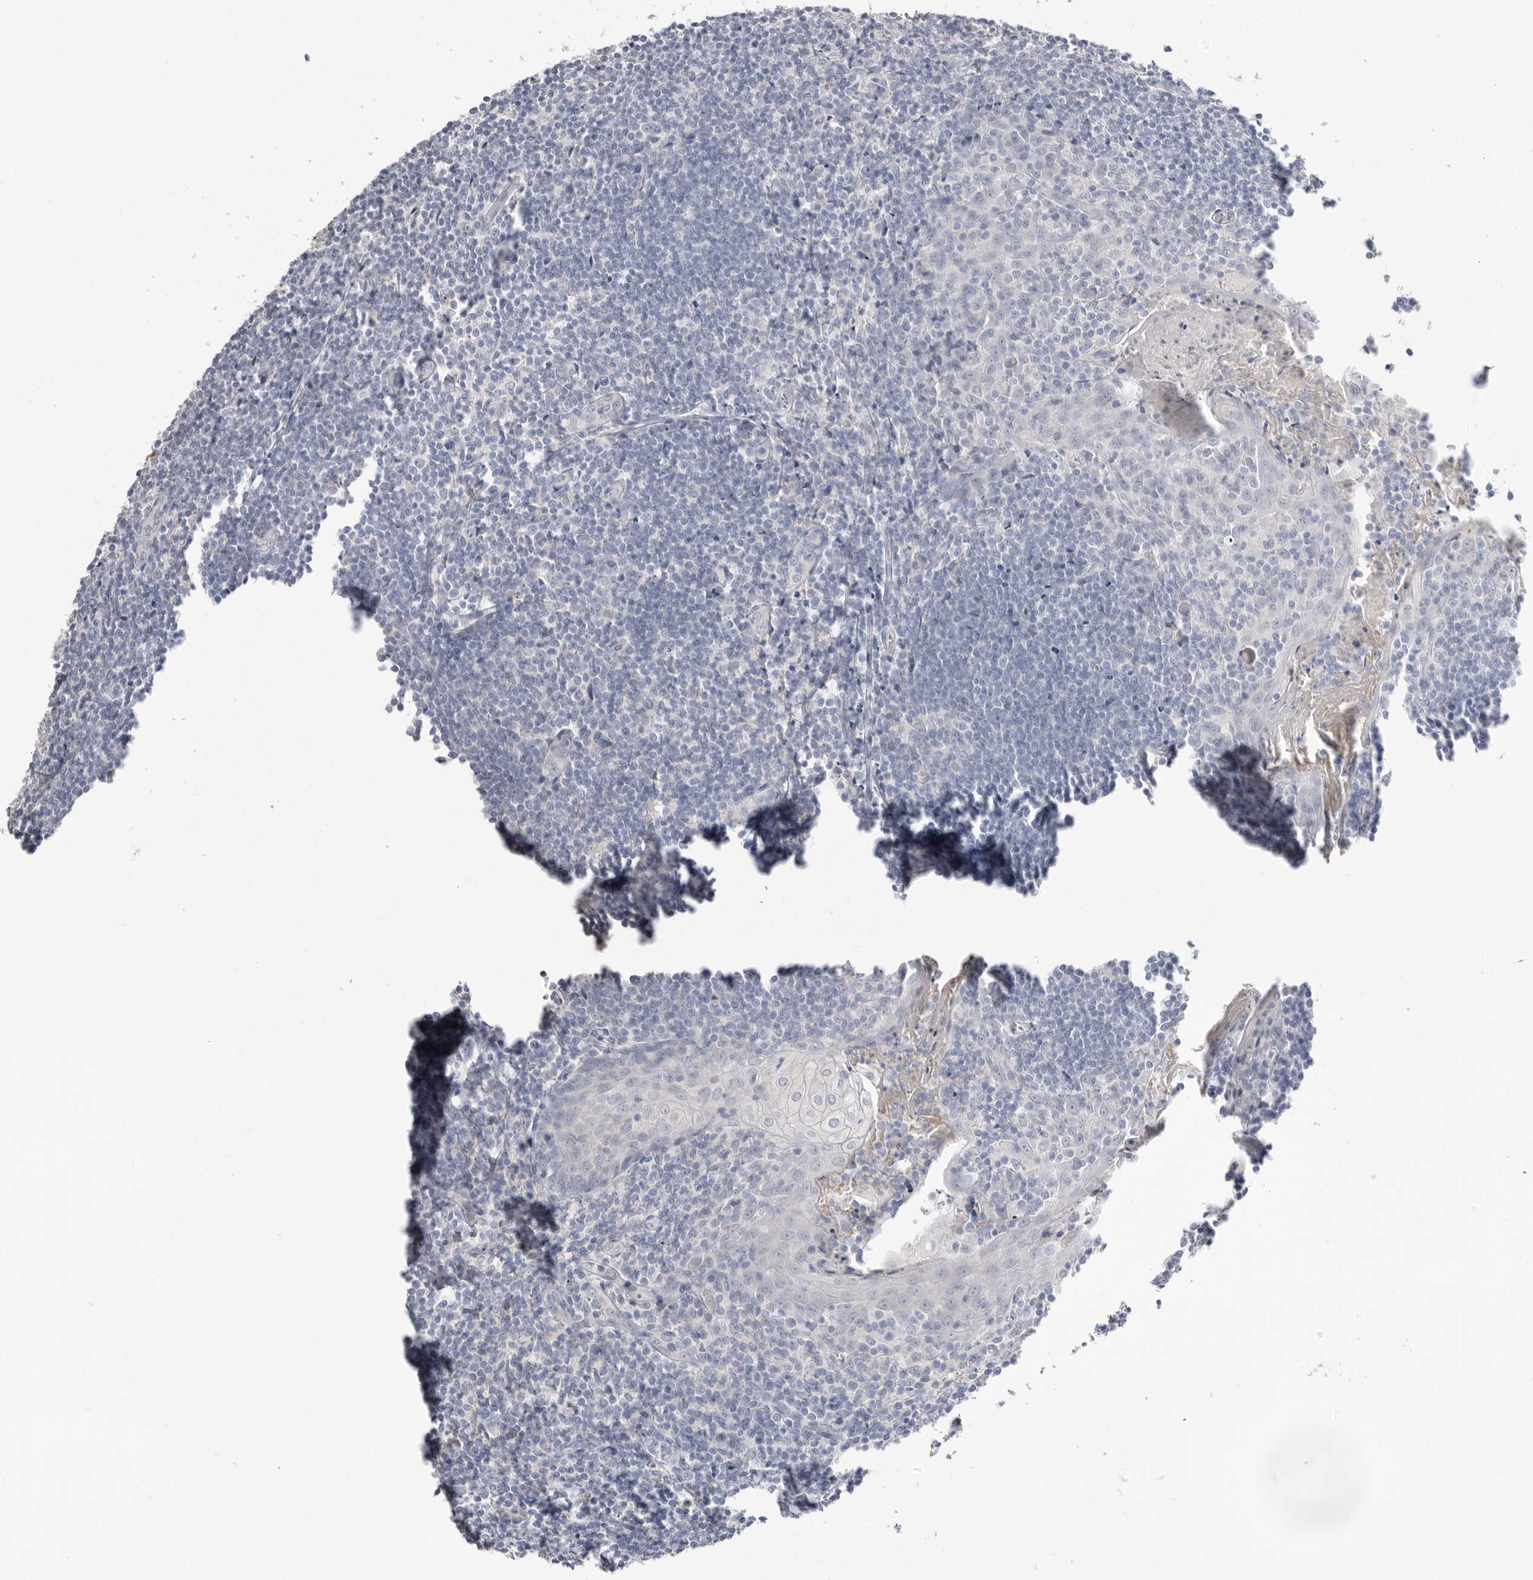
{"staining": {"intensity": "negative", "quantity": "none", "location": "none"}, "tissue": "tonsil", "cell_type": "Germinal center cells", "image_type": "normal", "snomed": [{"axis": "morphology", "description": "Normal tissue, NOS"}, {"axis": "topography", "description": "Tonsil"}], "caption": "The image shows no staining of germinal center cells in benign tonsil.", "gene": "APOA2", "patient": {"sex": "male", "age": 27}}